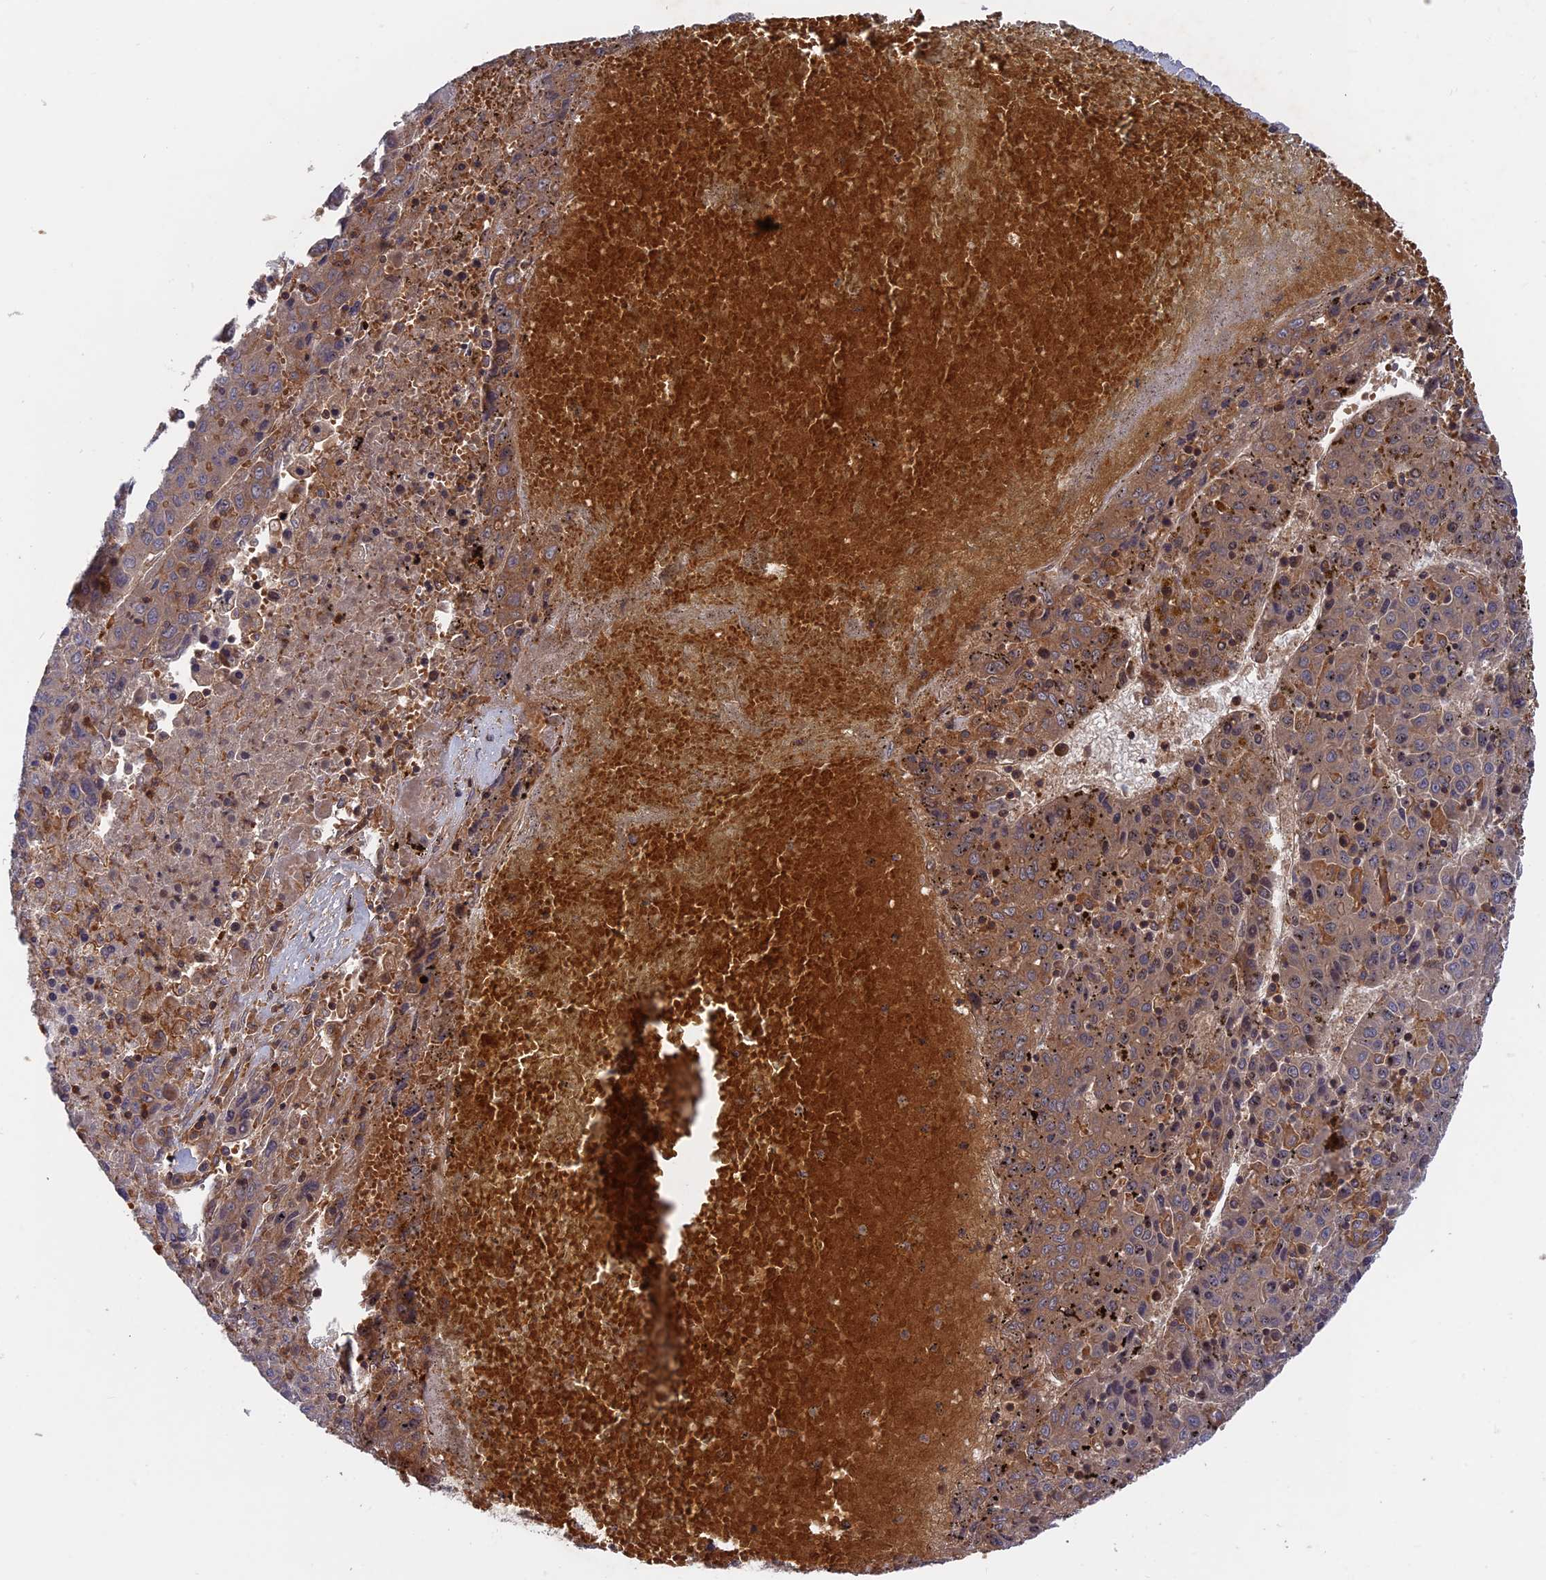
{"staining": {"intensity": "weak", "quantity": ">75%", "location": "cytoplasmic/membranous"}, "tissue": "liver cancer", "cell_type": "Tumor cells", "image_type": "cancer", "snomed": [{"axis": "morphology", "description": "Carcinoma, Hepatocellular, NOS"}, {"axis": "topography", "description": "Liver"}], "caption": "The histopathology image demonstrates staining of liver cancer (hepatocellular carcinoma), revealing weak cytoplasmic/membranous protein expression (brown color) within tumor cells.", "gene": "CPNE7", "patient": {"sex": "female", "age": 53}}